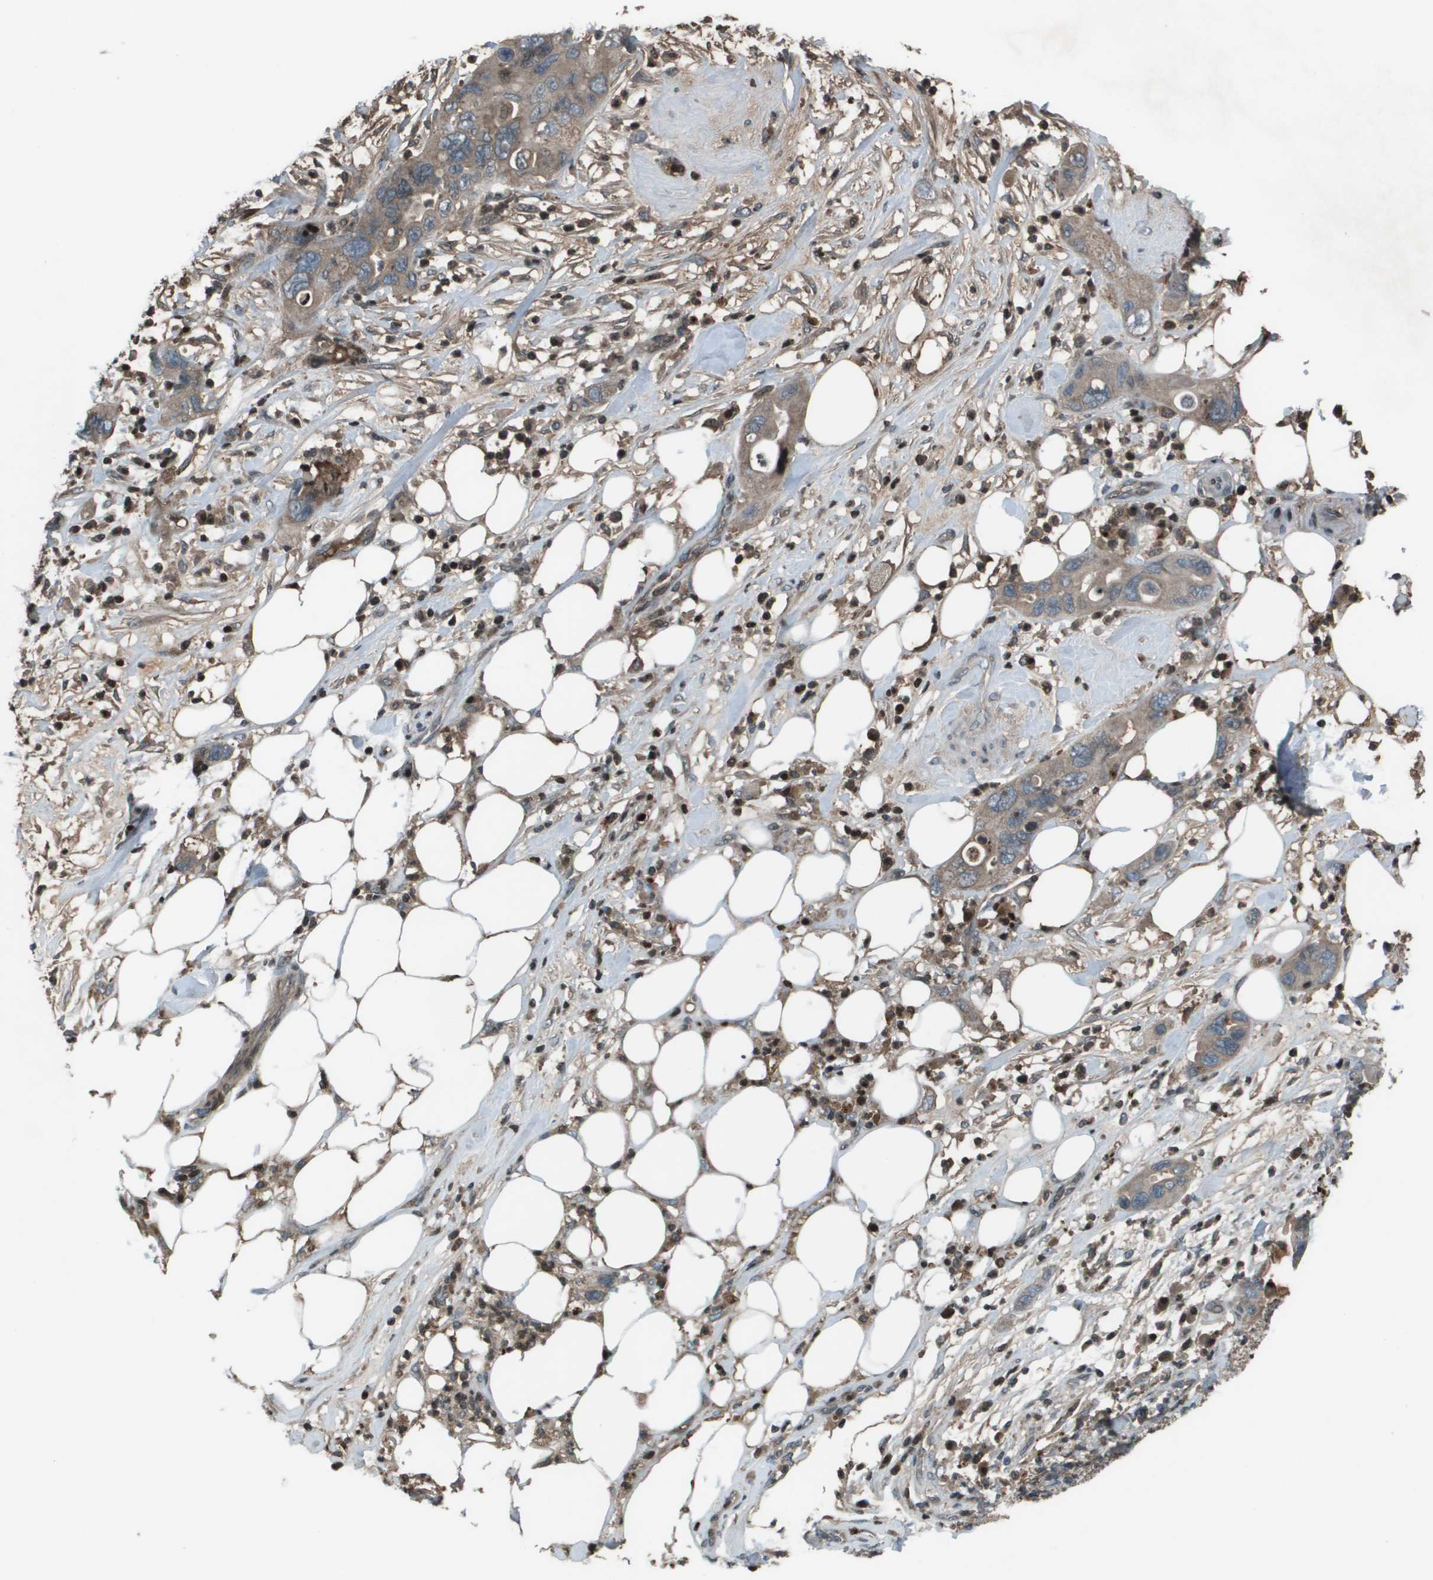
{"staining": {"intensity": "moderate", "quantity": "25%-75%", "location": "cytoplasmic/membranous"}, "tissue": "pancreatic cancer", "cell_type": "Tumor cells", "image_type": "cancer", "snomed": [{"axis": "morphology", "description": "Adenocarcinoma, NOS"}, {"axis": "topography", "description": "Pancreas"}], "caption": "Pancreatic cancer stained with a protein marker demonstrates moderate staining in tumor cells.", "gene": "CXCL12", "patient": {"sex": "female", "age": 71}}